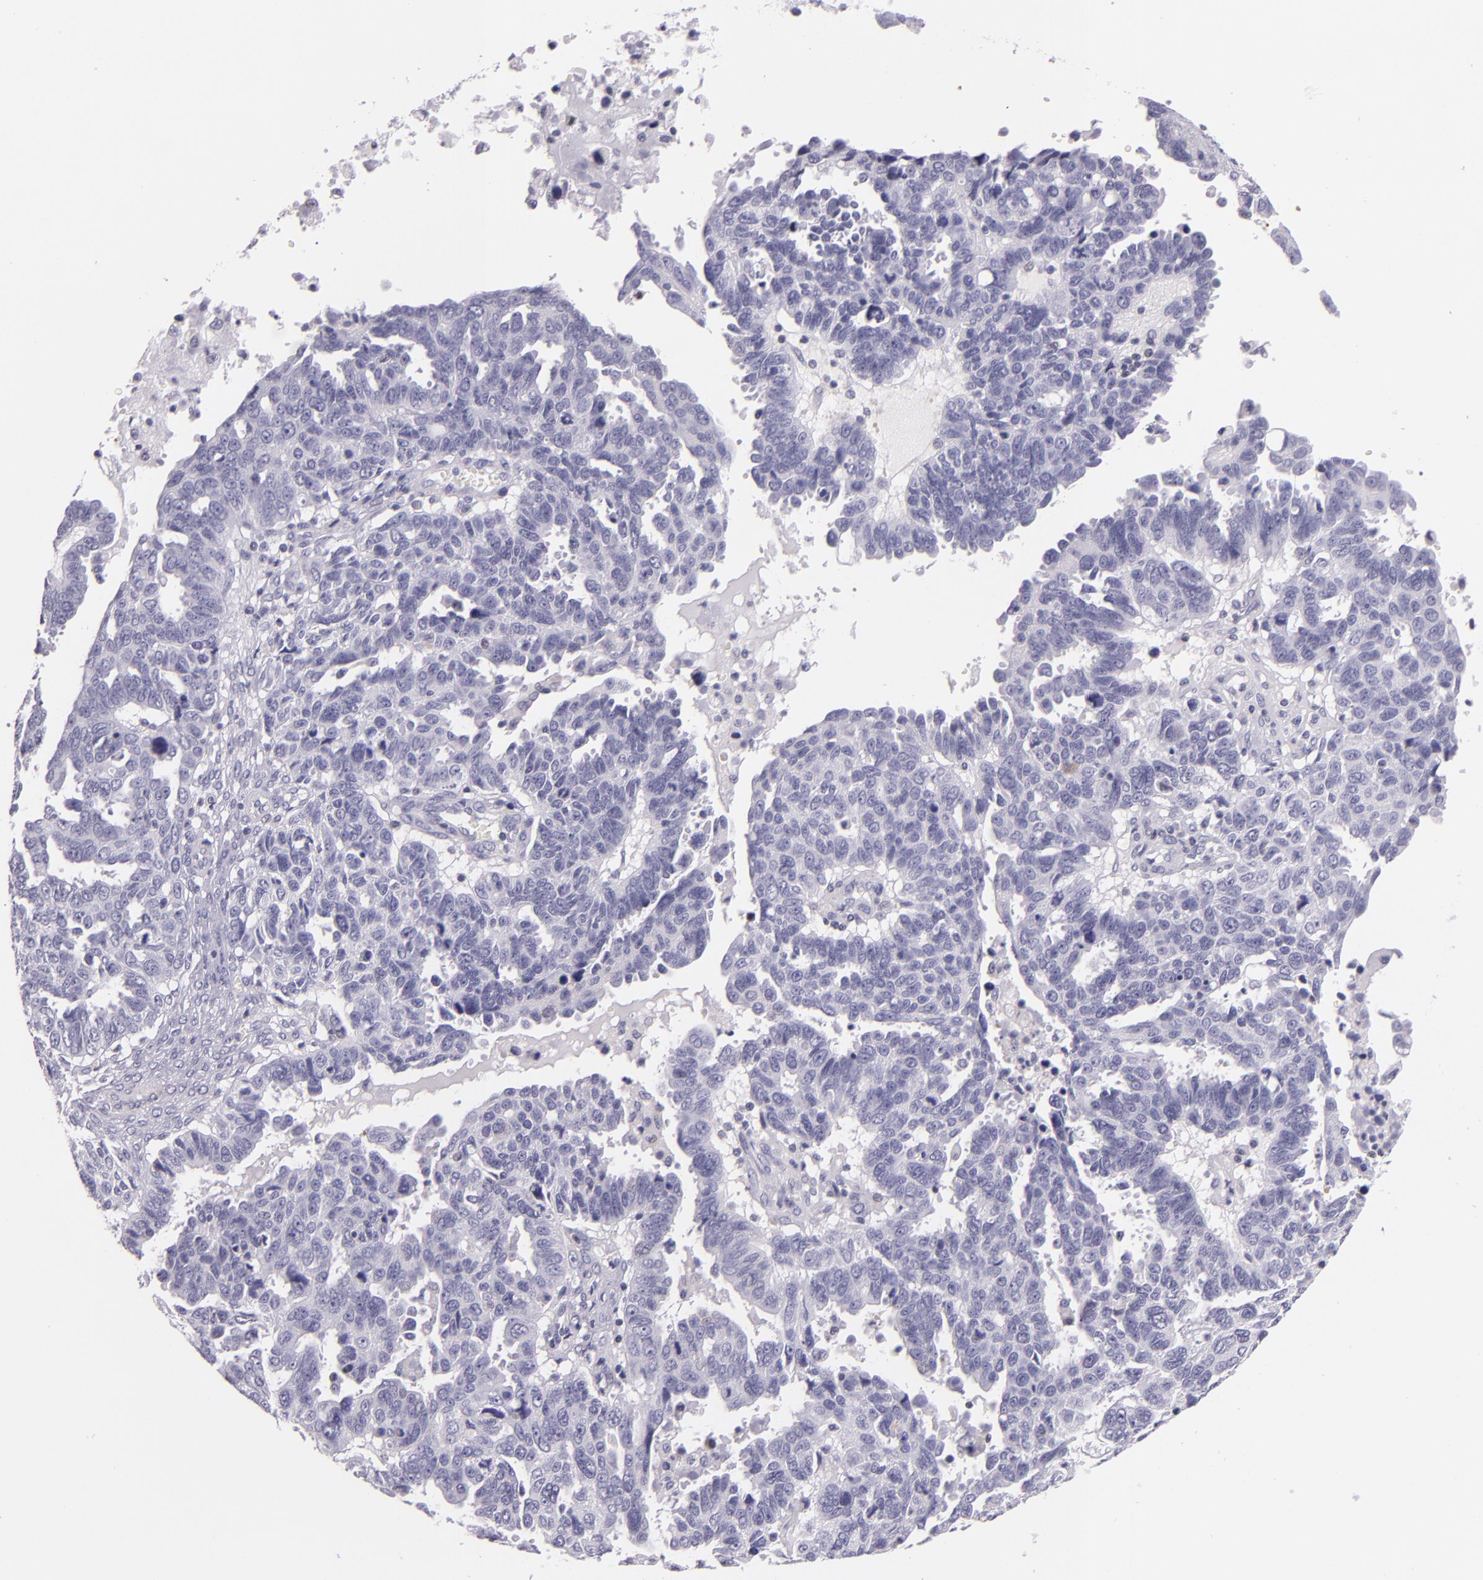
{"staining": {"intensity": "negative", "quantity": "none", "location": "none"}, "tissue": "ovarian cancer", "cell_type": "Tumor cells", "image_type": "cancer", "snomed": [{"axis": "morphology", "description": "Carcinoma, endometroid"}, {"axis": "morphology", "description": "Cystadenocarcinoma, serous, NOS"}, {"axis": "topography", "description": "Ovary"}], "caption": "Tumor cells show no significant positivity in serous cystadenocarcinoma (ovarian). The staining was performed using DAB (3,3'-diaminobenzidine) to visualize the protein expression in brown, while the nuclei were stained in blue with hematoxylin (Magnification: 20x).", "gene": "HSP90AA1", "patient": {"sex": "female", "age": 45}}